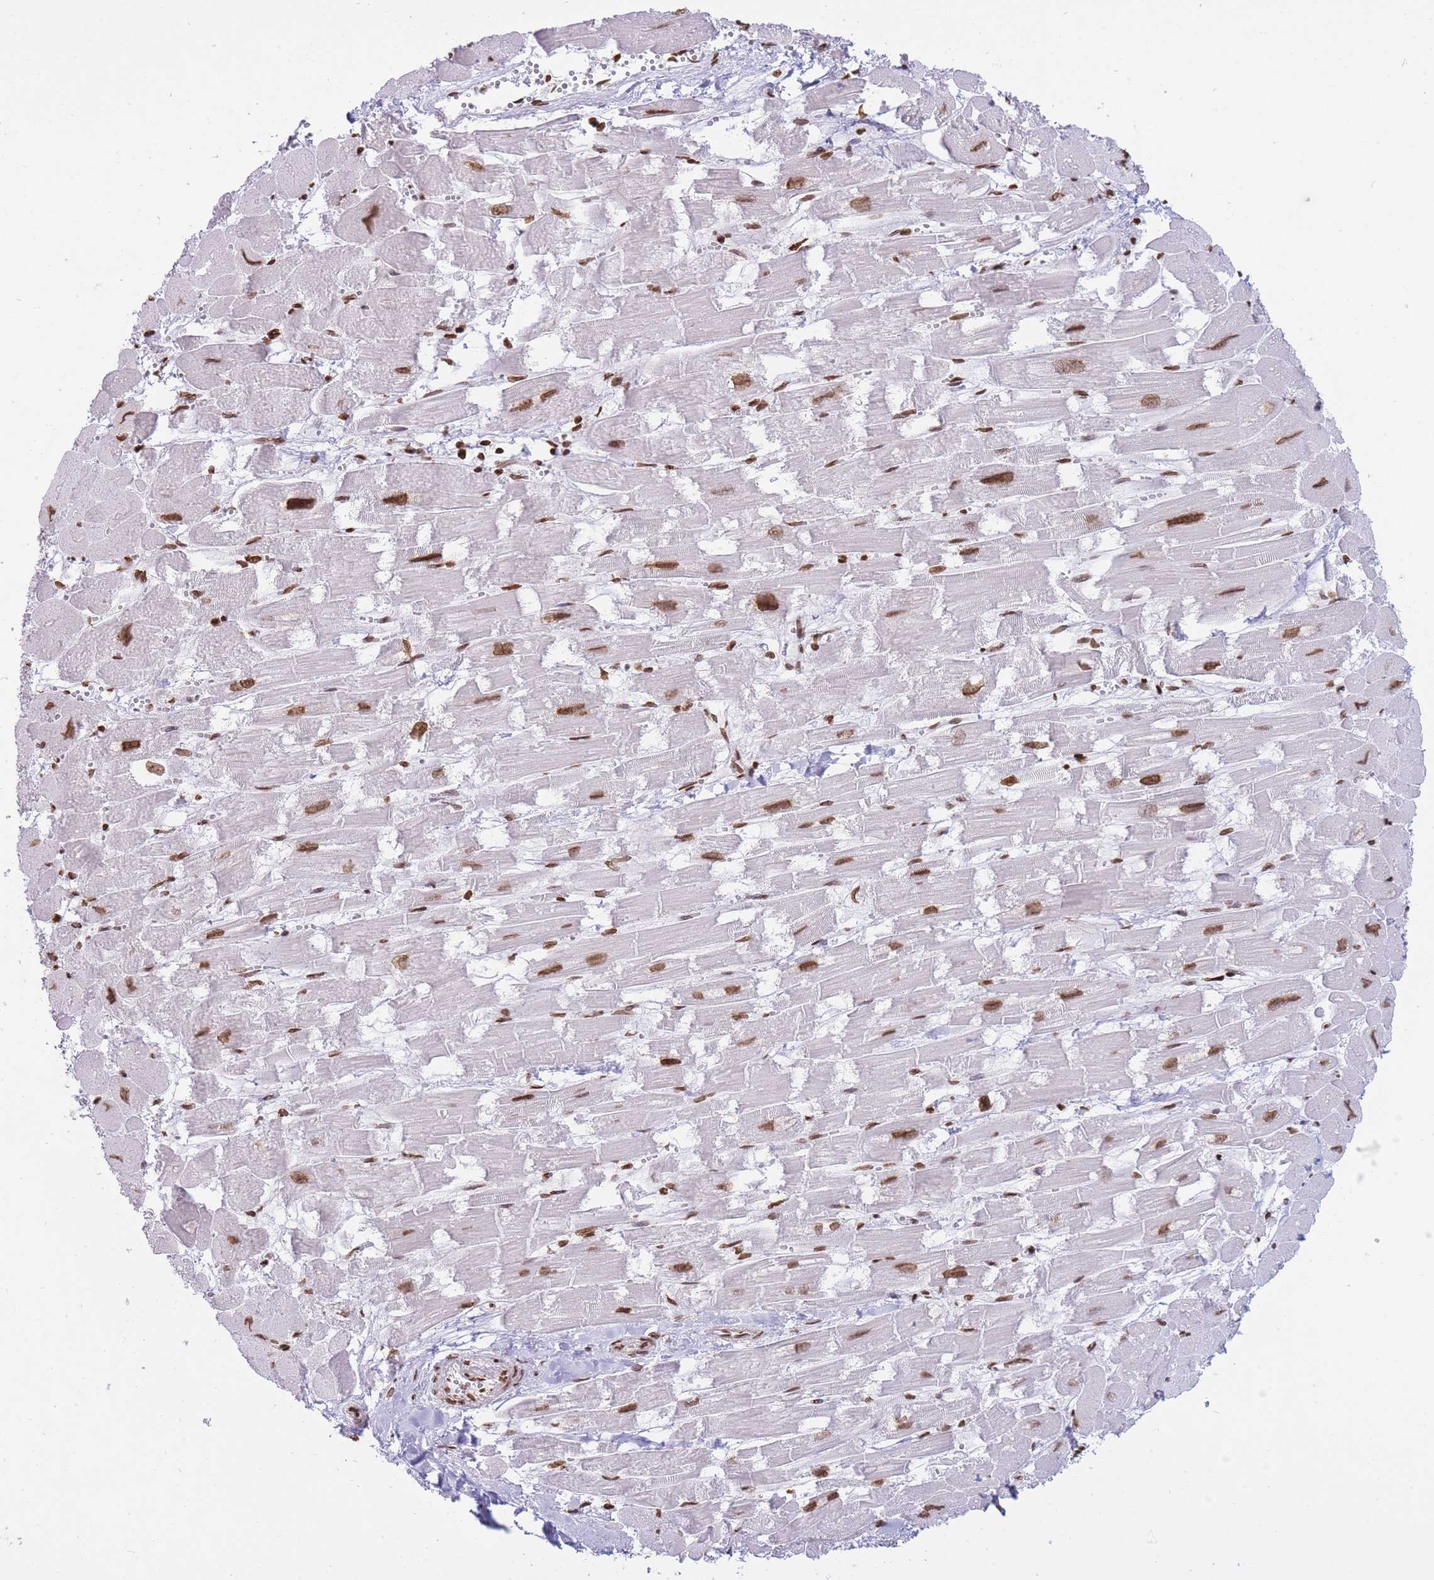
{"staining": {"intensity": "moderate", "quantity": ">75%", "location": "nuclear"}, "tissue": "heart muscle", "cell_type": "Cardiomyocytes", "image_type": "normal", "snomed": [{"axis": "morphology", "description": "Normal tissue, NOS"}, {"axis": "topography", "description": "Heart"}], "caption": "A medium amount of moderate nuclear staining is appreciated in about >75% of cardiomyocytes in normal heart muscle. (Stains: DAB (3,3'-diaminobenzidine) in brown, nuclei in blue, Microscopy: brightfield microscopy at high magnification).", "gene": "SHISAL1", "patient": {"sex": "male", "age": 54}}